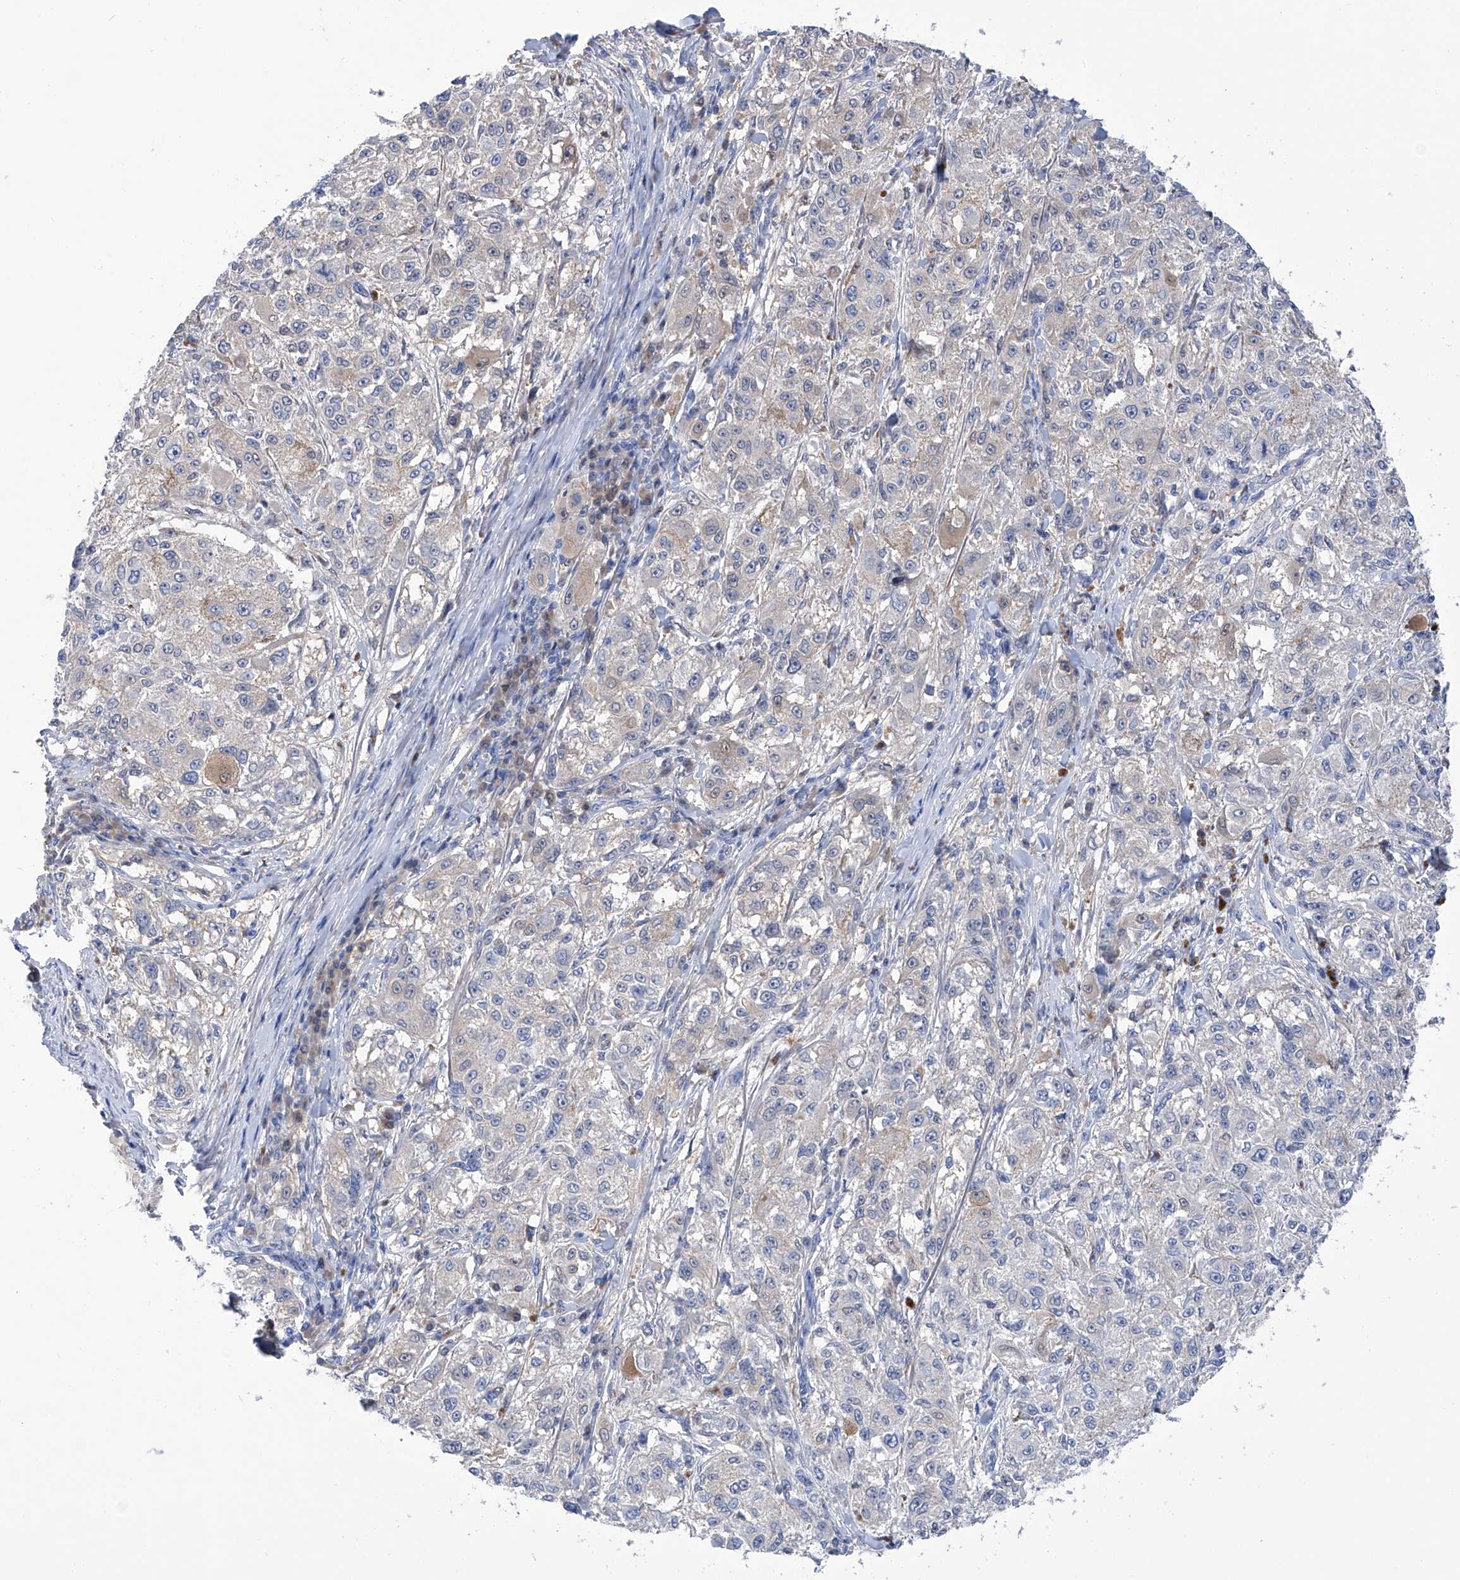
{"staining": {"intensity": "negative", "quantity": "none", "location": "none"}, "tissue": "melanoma", "cell_type": "Tumor cells", "image_type": "cancer", "snomed": [{"axis": "morphology", "description": "Necrosis, NOS"}, {"axis": "morphology", "description": "Malignant melanoma, NOS"}, {"axis": "topography", "description": "Skin"}], "caption": "Tumor cells are negative for brown protein staining in melanoma.", "gene": "PGM3", "patient": {"sex": "female", "age": 87}}